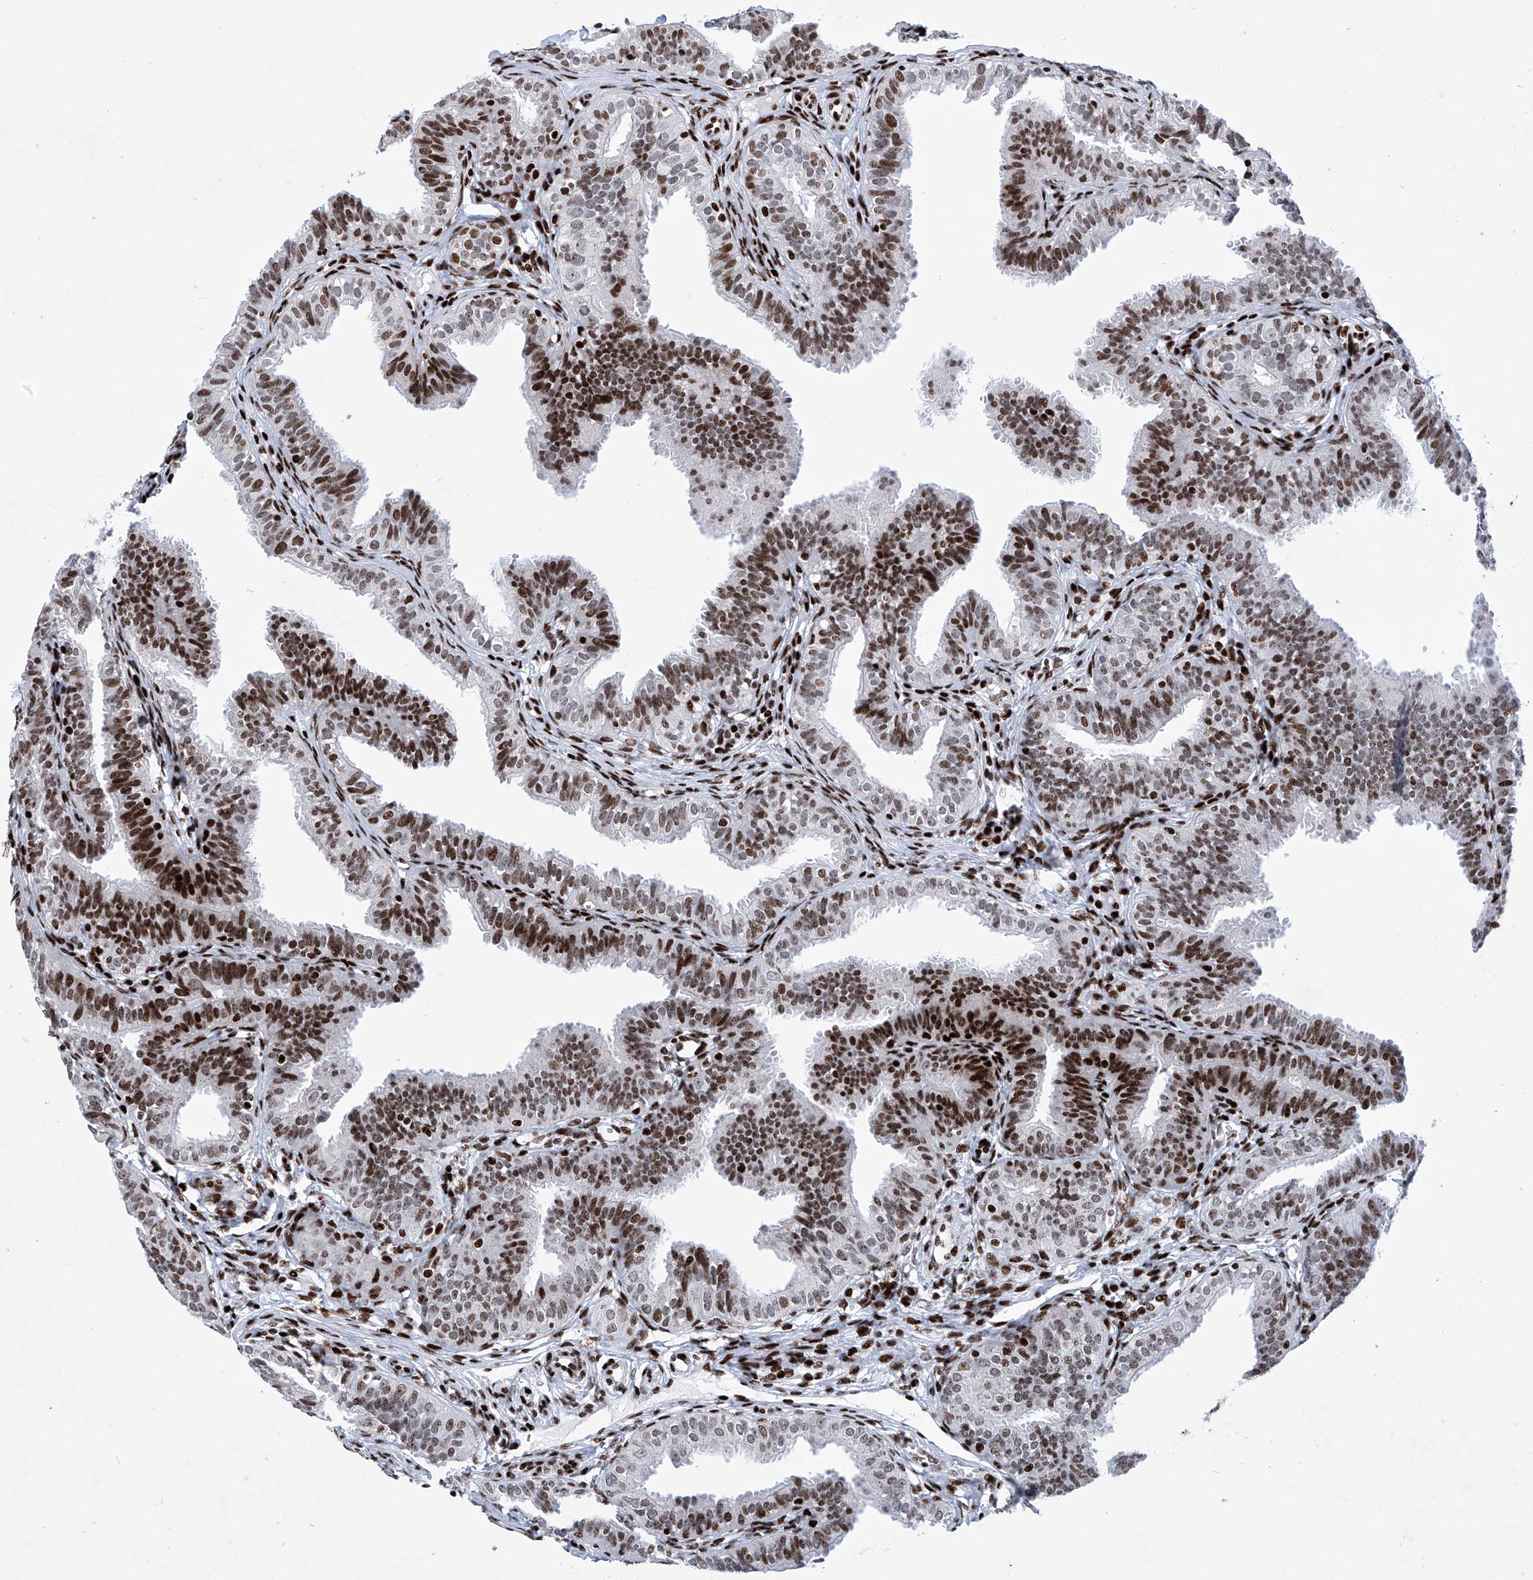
{"staining": {"intensity": "strong", "quantity": ">75%", "location": "nuclear"}, "tissue": "fallopian tube", "cell_type": "Glandular cells", "image_type": "normal", "snomed": [{"axis": "morphology", "description": "Normal tissue, NOS"}, {"axis": "topography", "description": "Fallopian tube"}], "caption": "Human fallopian tube stained for a protein (brown) displays strong nuclear positive staining in approximately >75% of glandular cells.", "gene": "HEY2", "patient": {"sex": "female", "age": 35}}